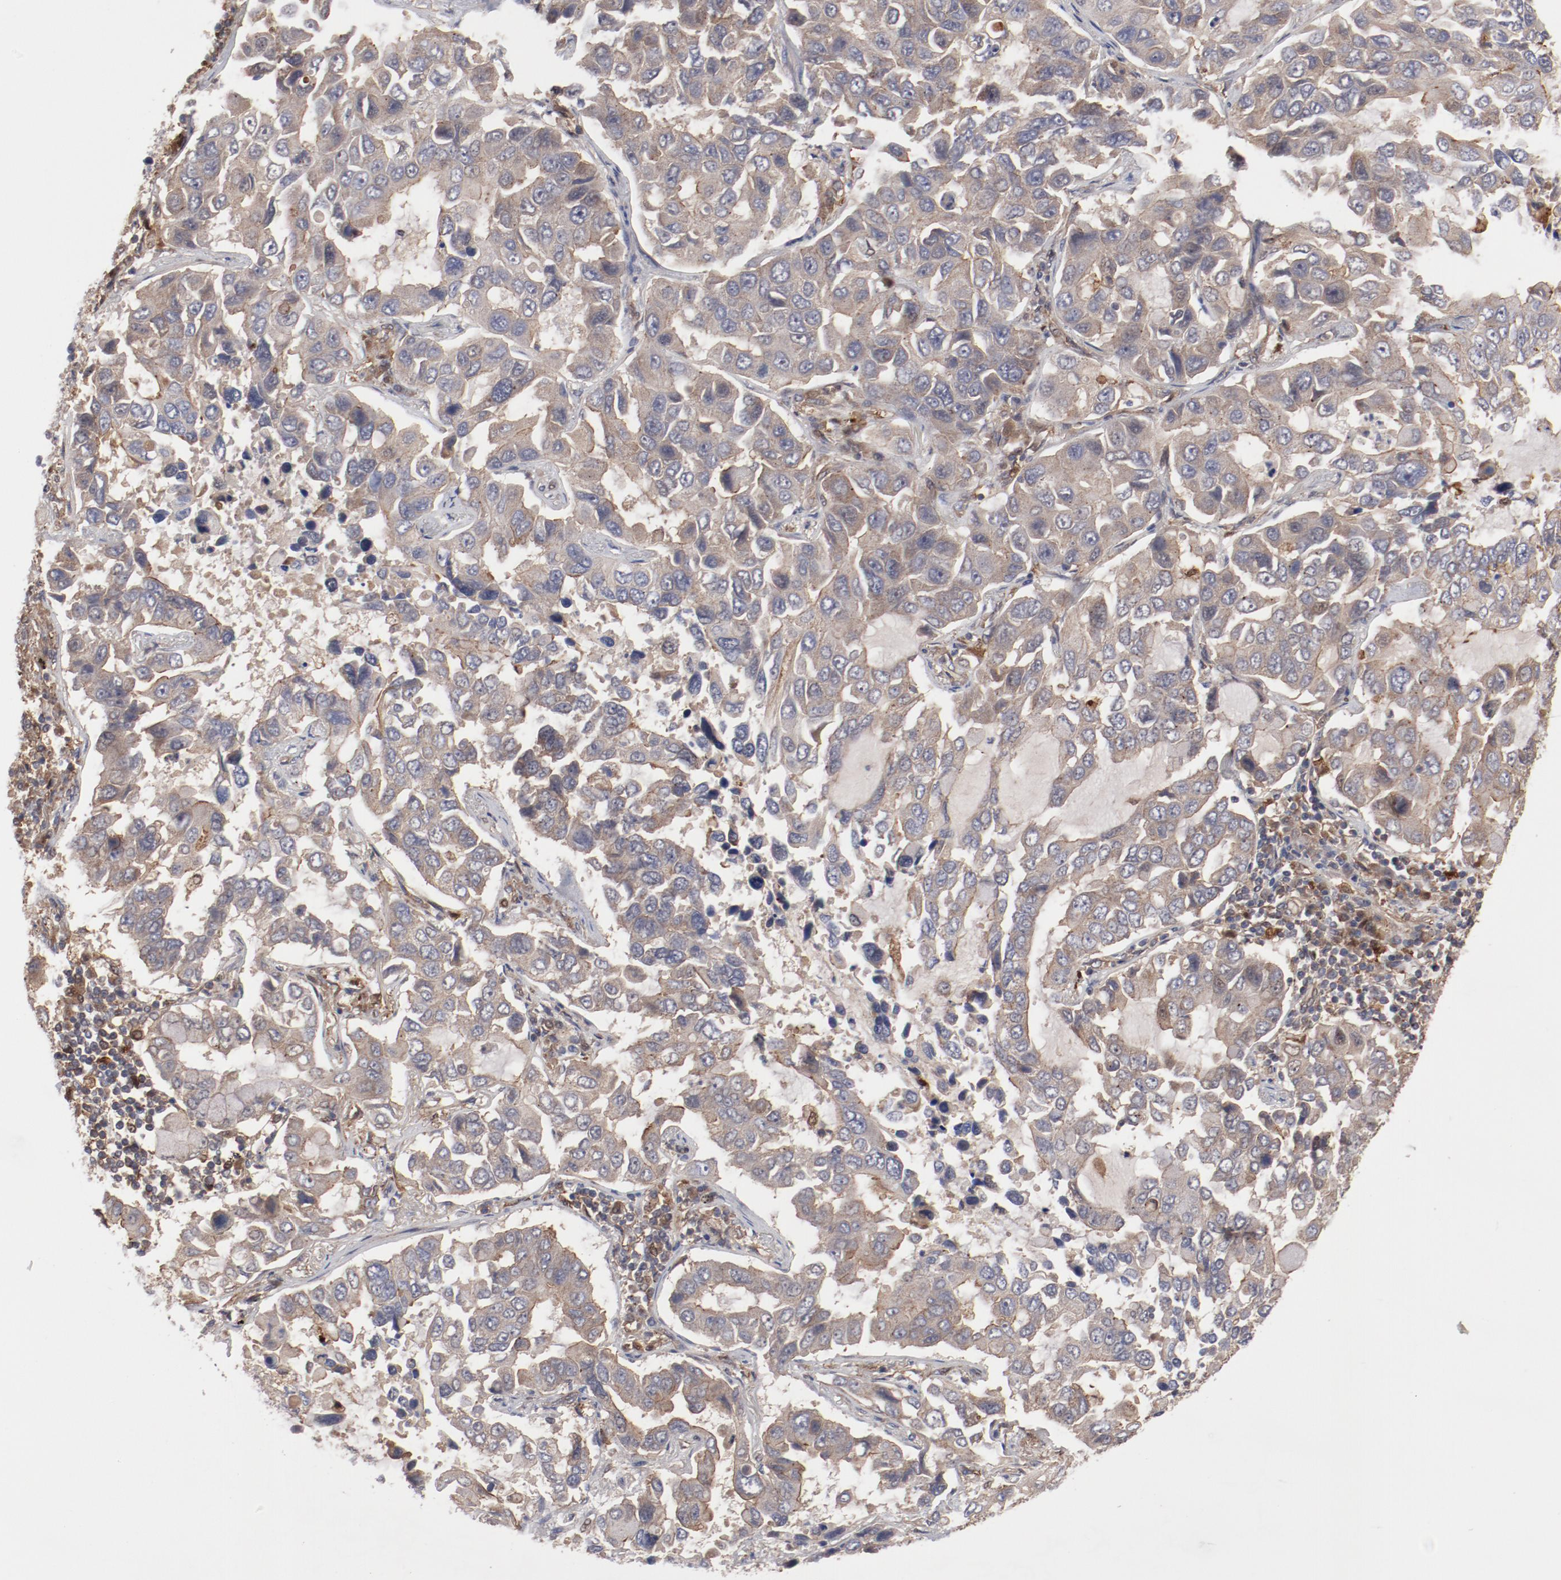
{"staining": {"intensity": "moderate", "quantity": "25%-75%", "location": "cytoplasmic/membranous"}, "tissue": "lung cancer", "cell_type": "Tumor cells", "image_type": "cancer", "snomed": [{"axis": "morphology", "description": "Adenocarcinoma, NOS"}, {"axis": "topography", "description": "Lung"}], "caption": "The image displays immunohistochemical staining of lung cancer. There is moderate cytoplasmic/membranous staining is identified in about 25%-75% of tumor cells.", "gene": "DNAAF2", "patient": {"sex": "male", "age": 64}}